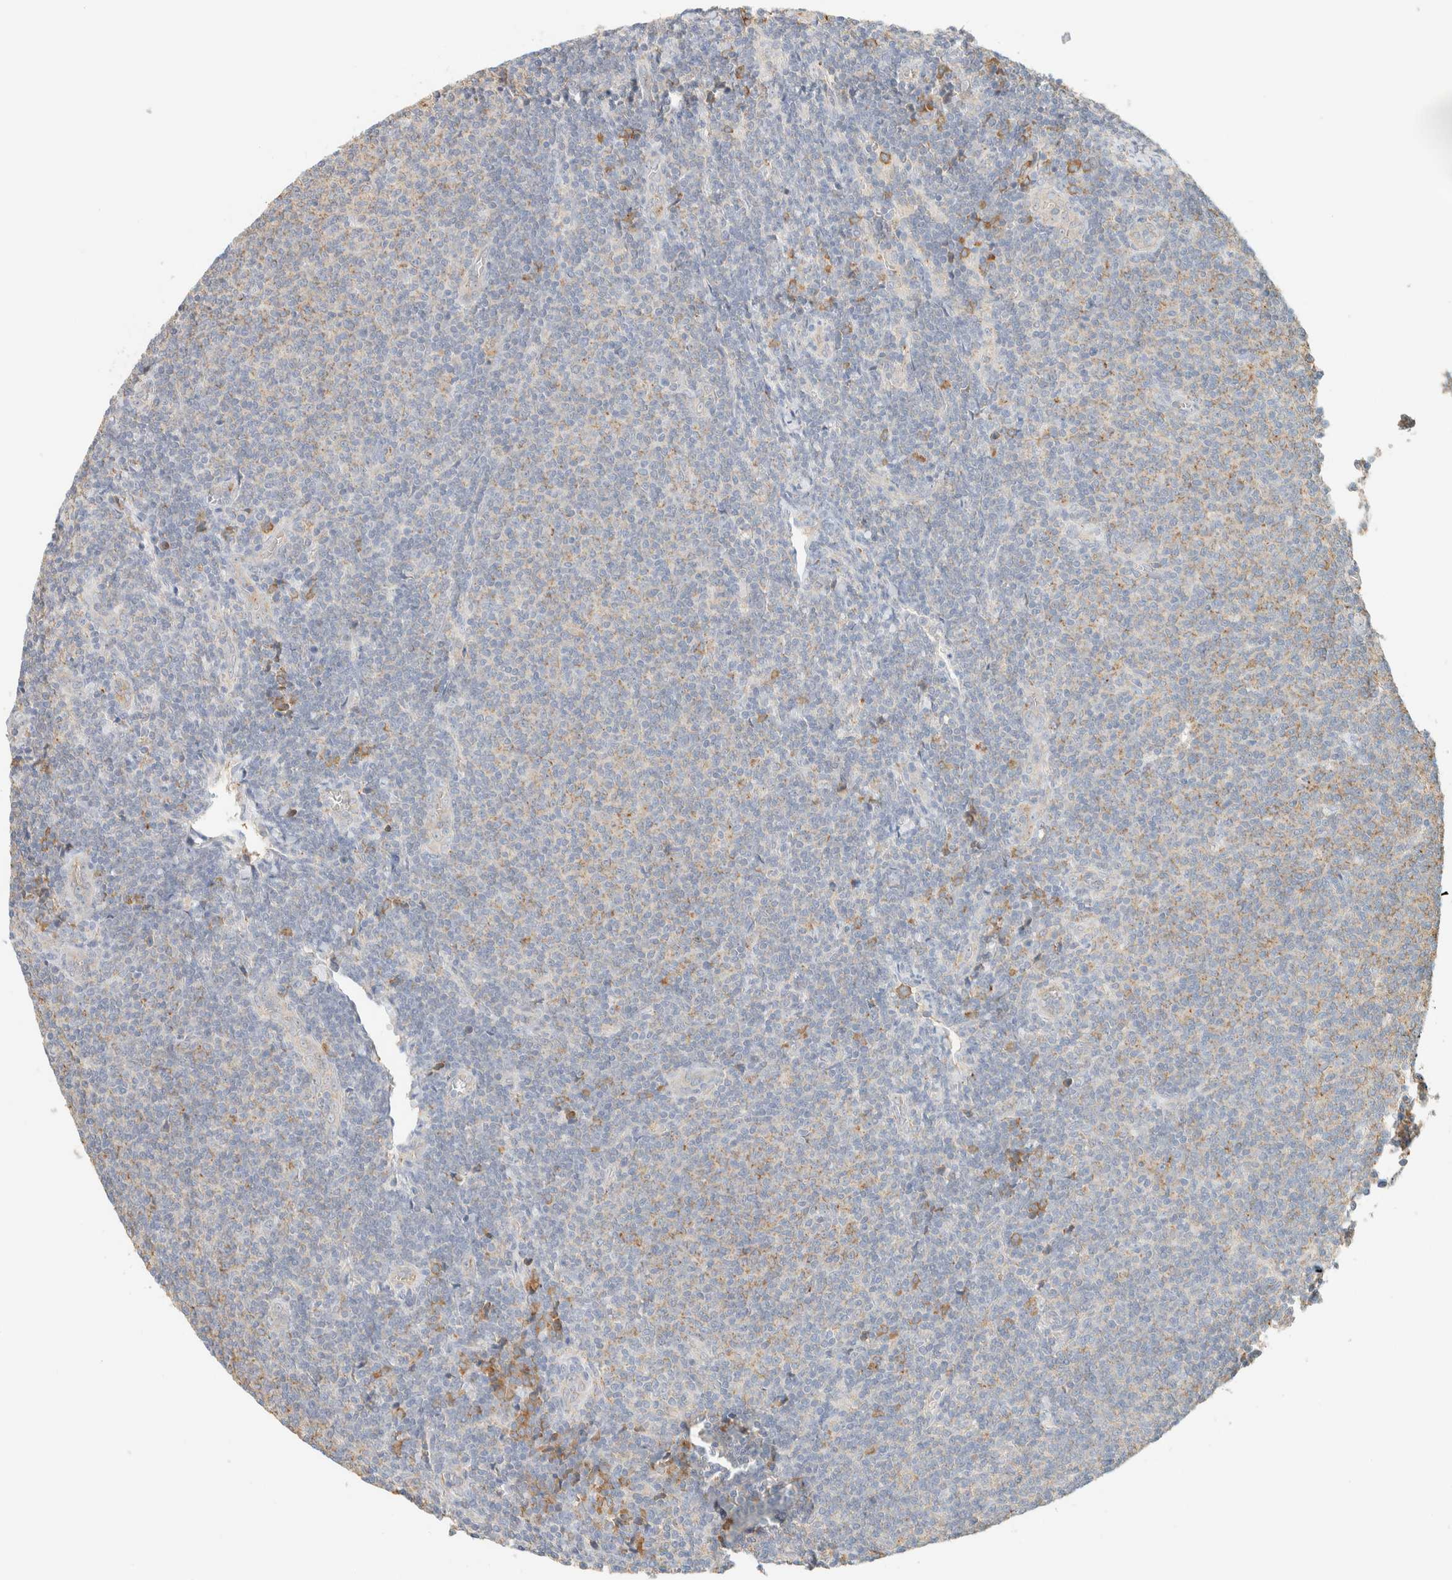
{"staining": {"intensity": "weak", "quantity": "25%-75%", "location": "cytoplasmic/membranous"}, "tissue": "lymphoma", "cell_type": "Tumor cells", "image_type": "cancer", "snomed": [{"axis": "morphology", "description": "Malignant lymphoma, non-Hodgkin's type, Low grade"}, {"axis": "topography", "description": "Lymph node"}], "caption": "Immunohistochemistry (IHC) image of lymphoma stained for a protein (brown), which shows low levels of weak cytoplasmic/membranous expression in about 25%-75% of tumor cells.", "gene": "TBC1D8B", "patient": {"sex": "male", "age": 66}}